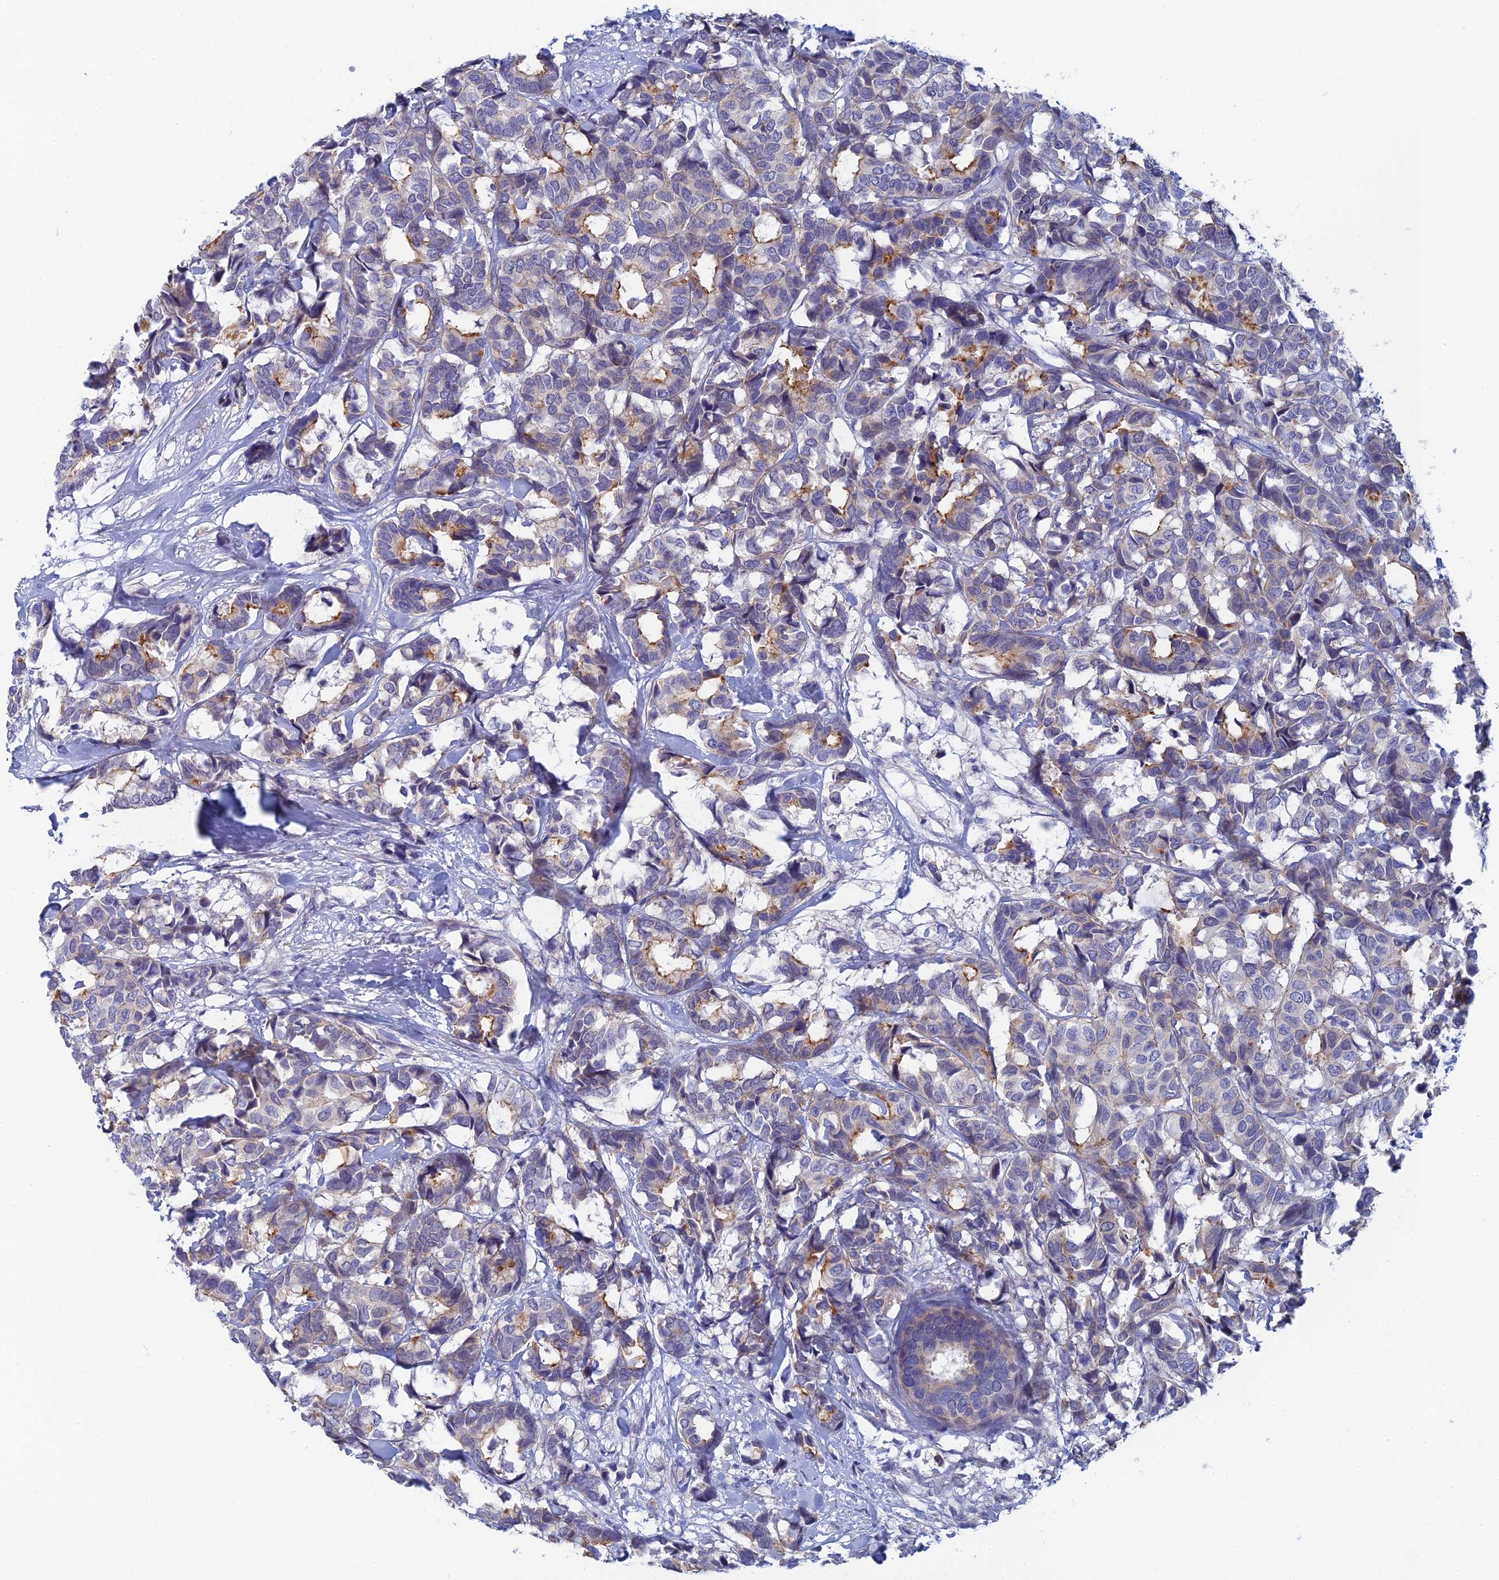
{"staining": {"intensity": "moderate", "quantity": "<25%", "location": "cytoplasmic/membranous"}, "tissue": "breast cancer", "cell_type": "Tumor cells", "image_type": "cancer", "snomed": [{"axis": "morphology", "description": "Normal tissue, NOS"}, {"axis": "morphology", "description": "Duct carcinoma"}, {"axis": "topography", "description": "Breast"}], "caption": "IHC staining of breast invasive ductal carcinoma, which shows low levels of moderate cytoplasmic/membranous expression in approximately <25% of tumor cells indicating moderate cytoplasmic/membranous protein expression. The staining was performed using DAB (3,3'-diaminobenzidine) (brown) for protein detection and nuclei were counterstained in hematoxylin (blue).", "gene": "GIPC1", "patient": {"sex": "female", "age": 87}}